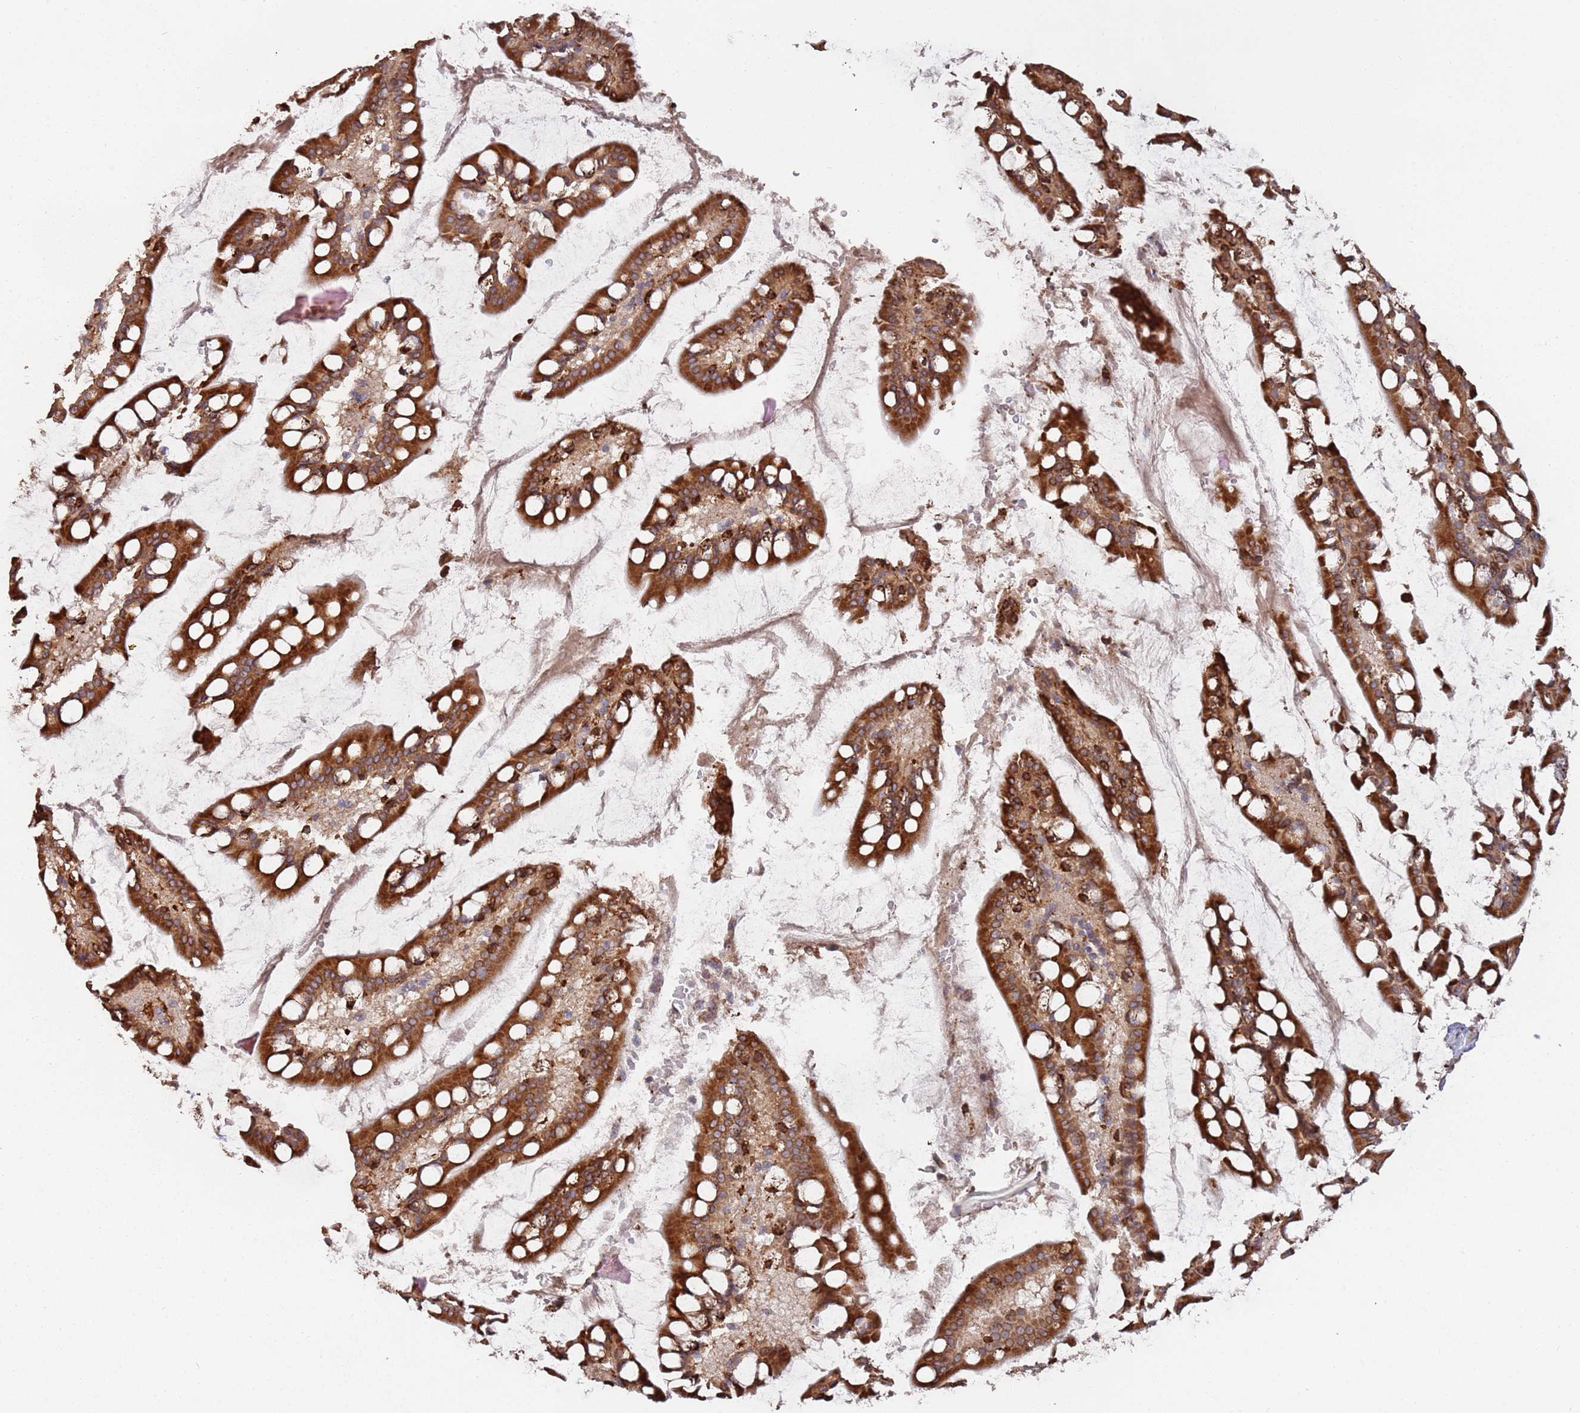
{"staining": {"intensity": "strong", "quantity": ">75%", "location": "cytoplasmic/membranous"}, "tissue": "small intestine", "cell_type": "Glandular cells", "image_type": "normal", "snomed": [{"axis": "morphology", "description": "Normal tissue, NOS"}, {"axis": "topography", "description": "Small intestine"}], "caption": "Protein expression analysis of normal human small intestine reveals strong cytoplasmic/membranous staining in approximately >75% of glandular cells.", "gene": "LACC1", "patient": {"sex": "male", "age": 52}}